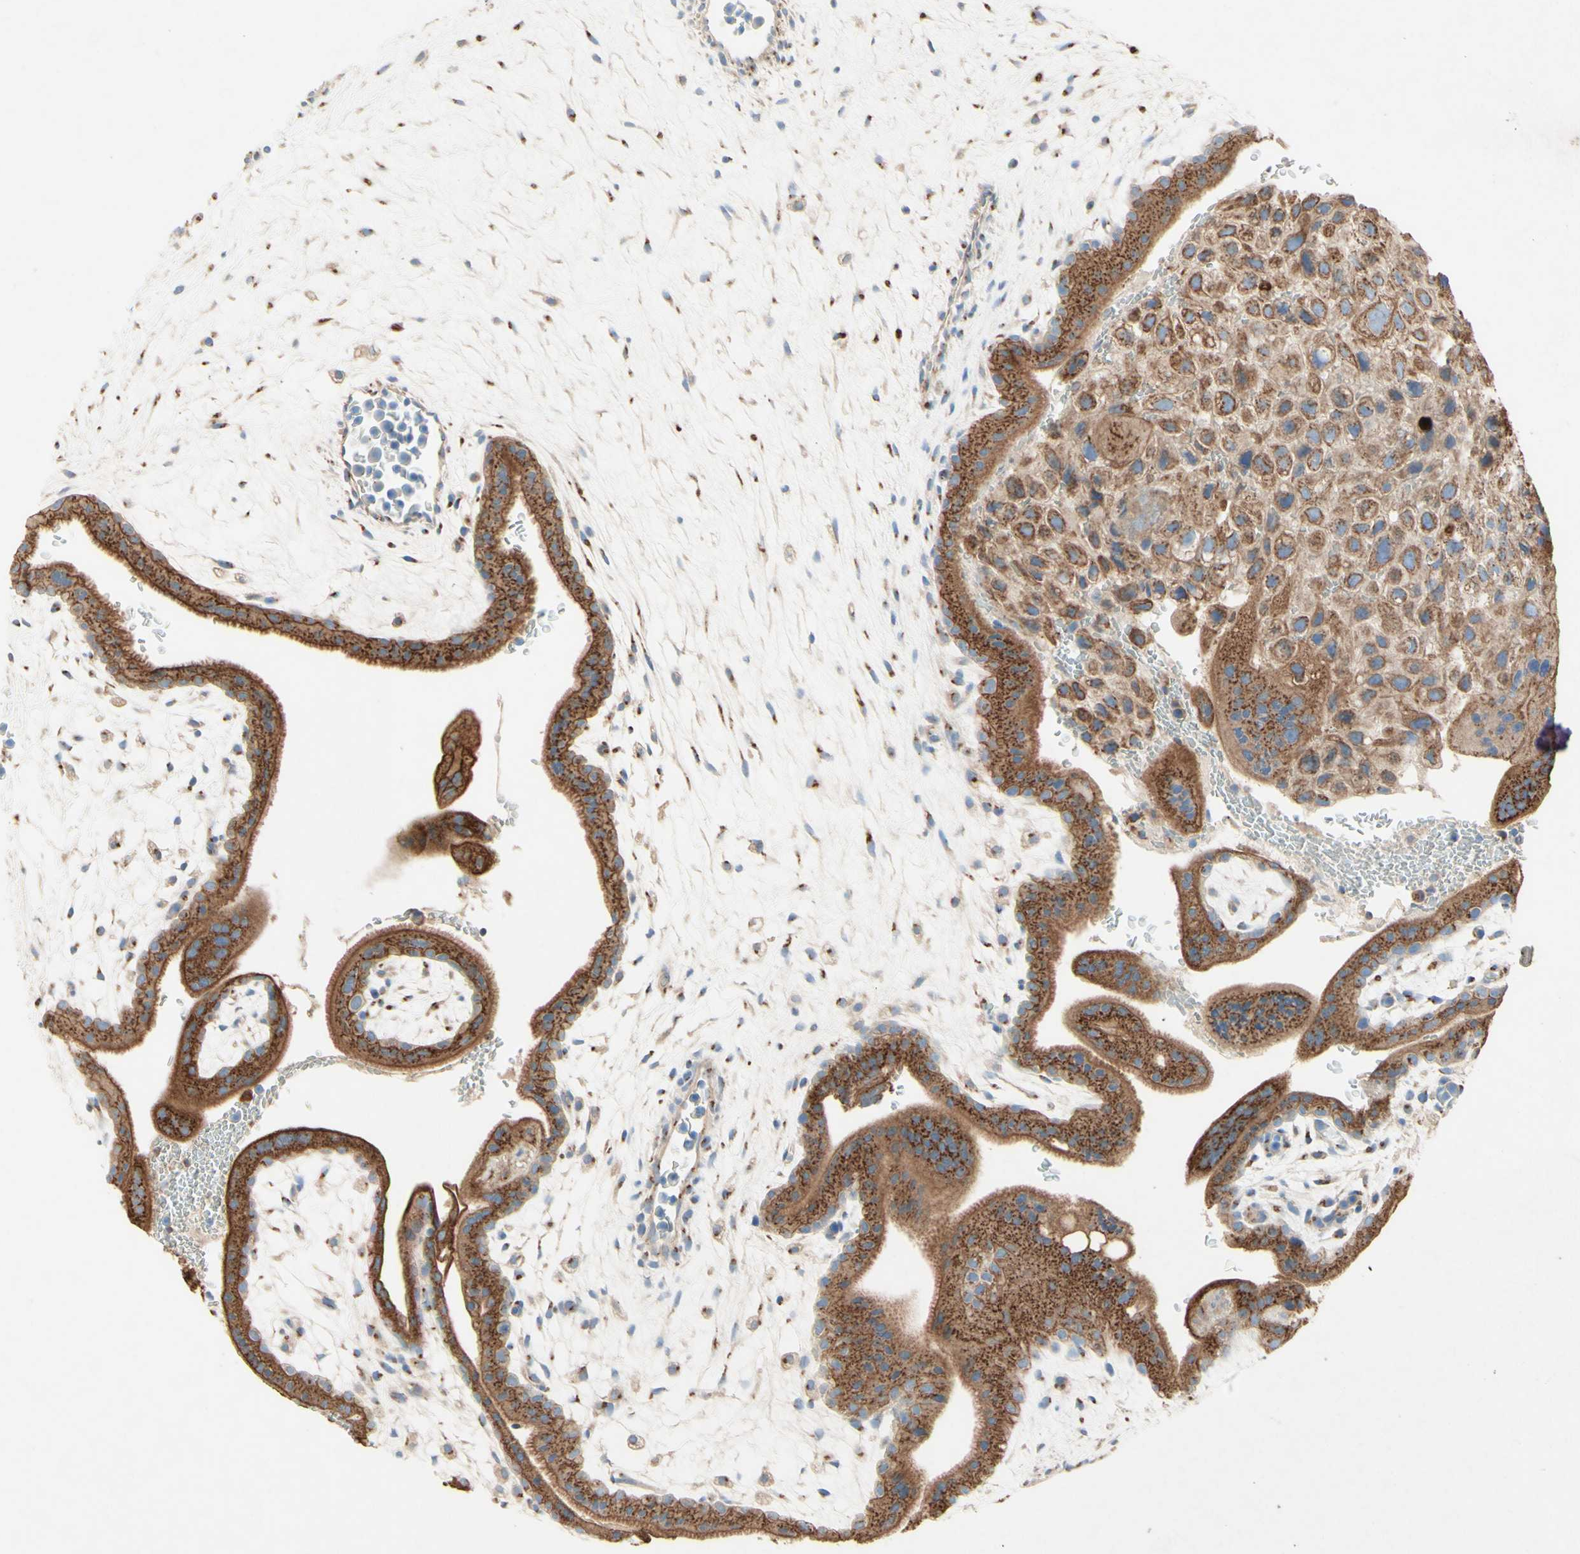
{"staining": {"intensity": "moderate", "quantity": ">75%", "location": "cytoplasmic/membranous"}, "tissue": "placenta", "cell_type": "Decidual cells", "image_type": "normal", "snomed": [{"axis": "morphology", "description": "Normal tissue, NOS"}, {"axis": "topography", "description": "Placenta"}], "caption": "This histopathology image exhibits IHC staining of normal human placenta, with medium moderate cytoplasmic/membranous expression in approximately >75% of decidual cells.", "gene": "MTM1", "patient": {"sex": "female", "age": 35}}